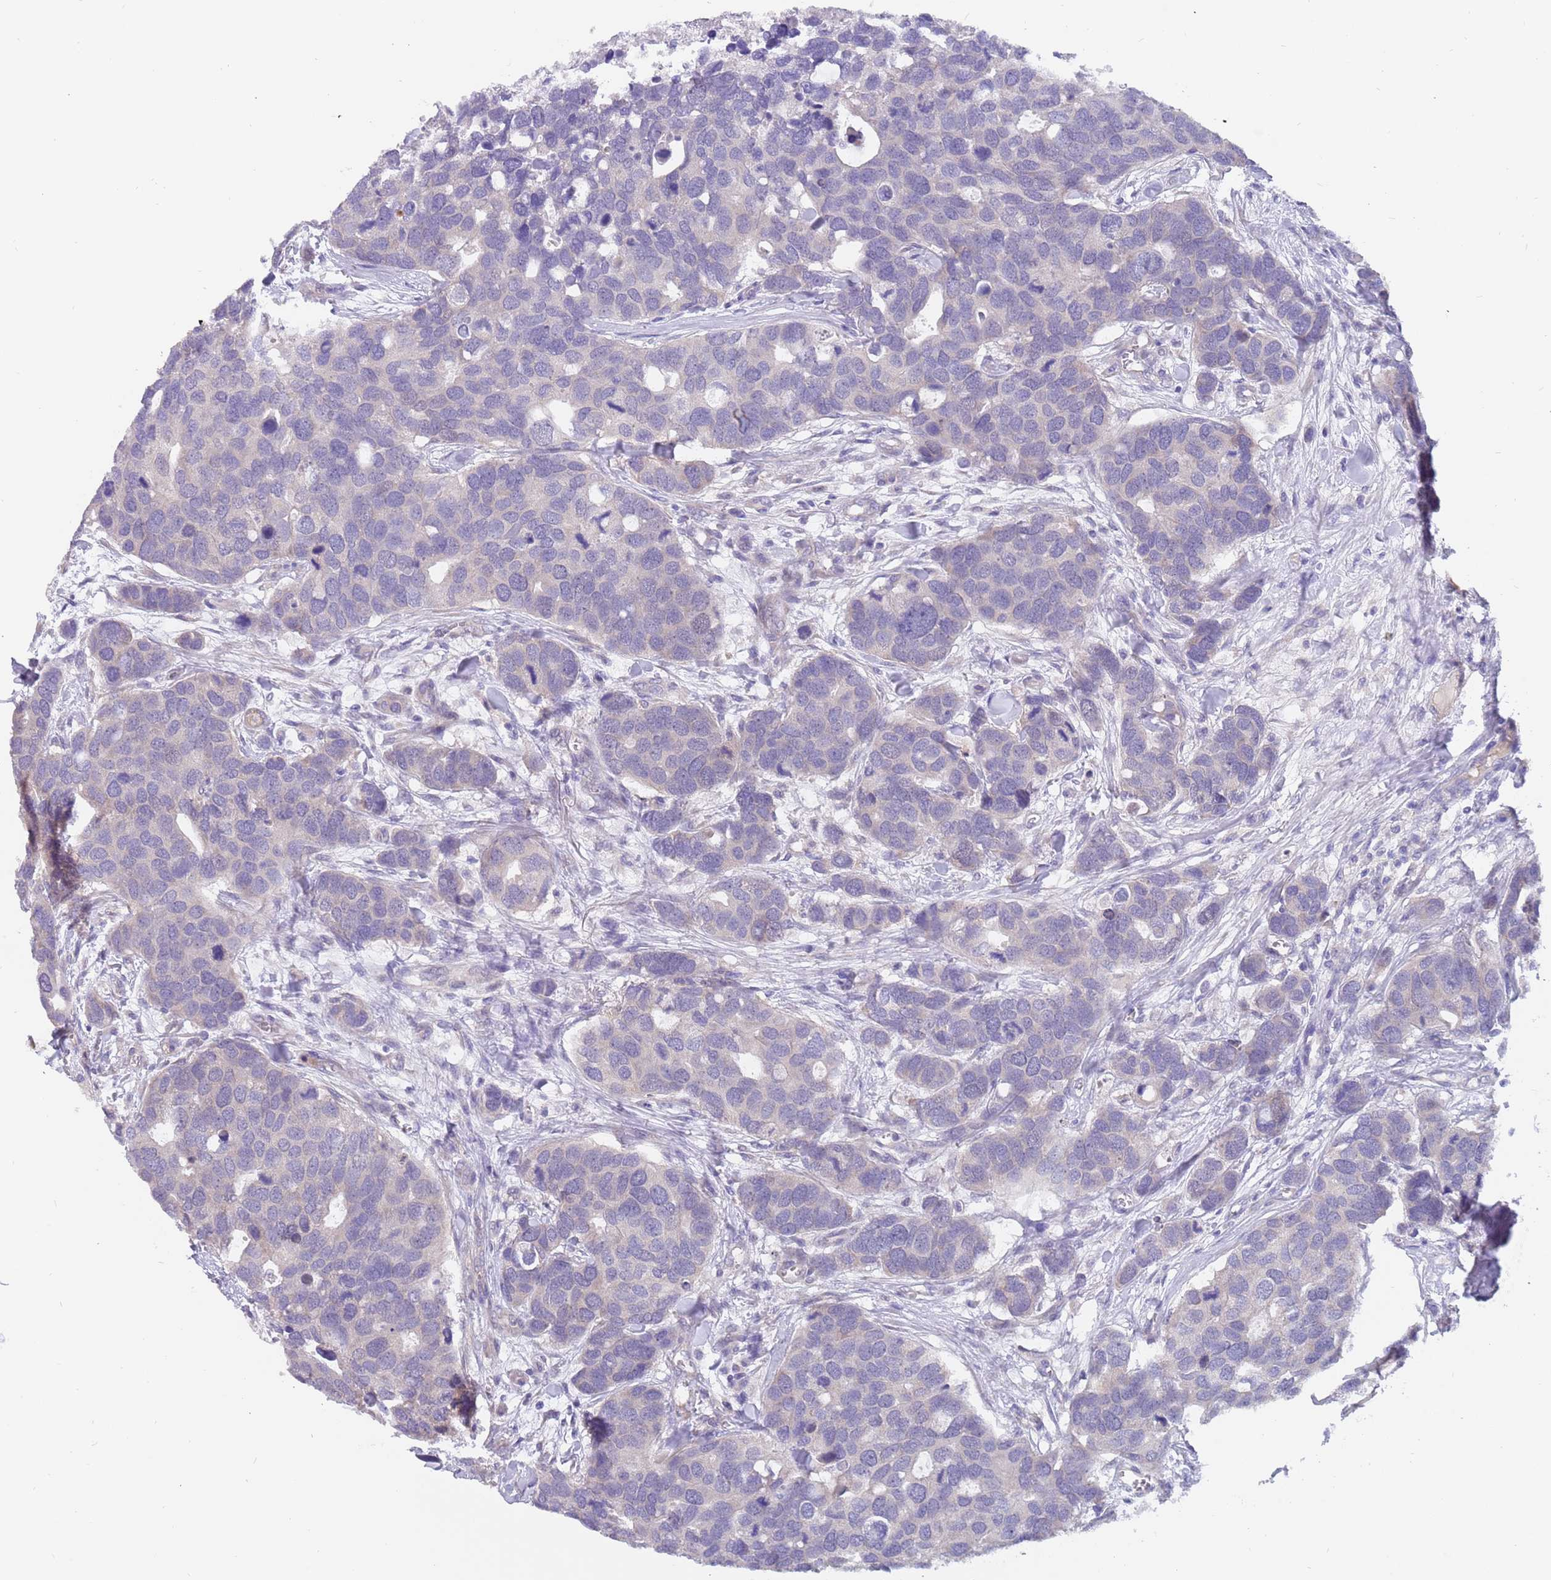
{"staining": {"intensity": "negative", "quantity": "none", "location": "none"}, "tissue": "breast cancer", "cell_type": "Tumor cells", "image_type": "cancer", "snomed": [{"axis": "morphology", "description": "Duct carcinoma"}, {"axis": "topography", "description": "Breast"}], "caption": "Immunohistochemistry (IHC) of human breast cancer (intraductal carcinoma) displays no staining in tumor cells.", "gene": "ZNF746", "patient": {"sex": "female", "age": 83}}